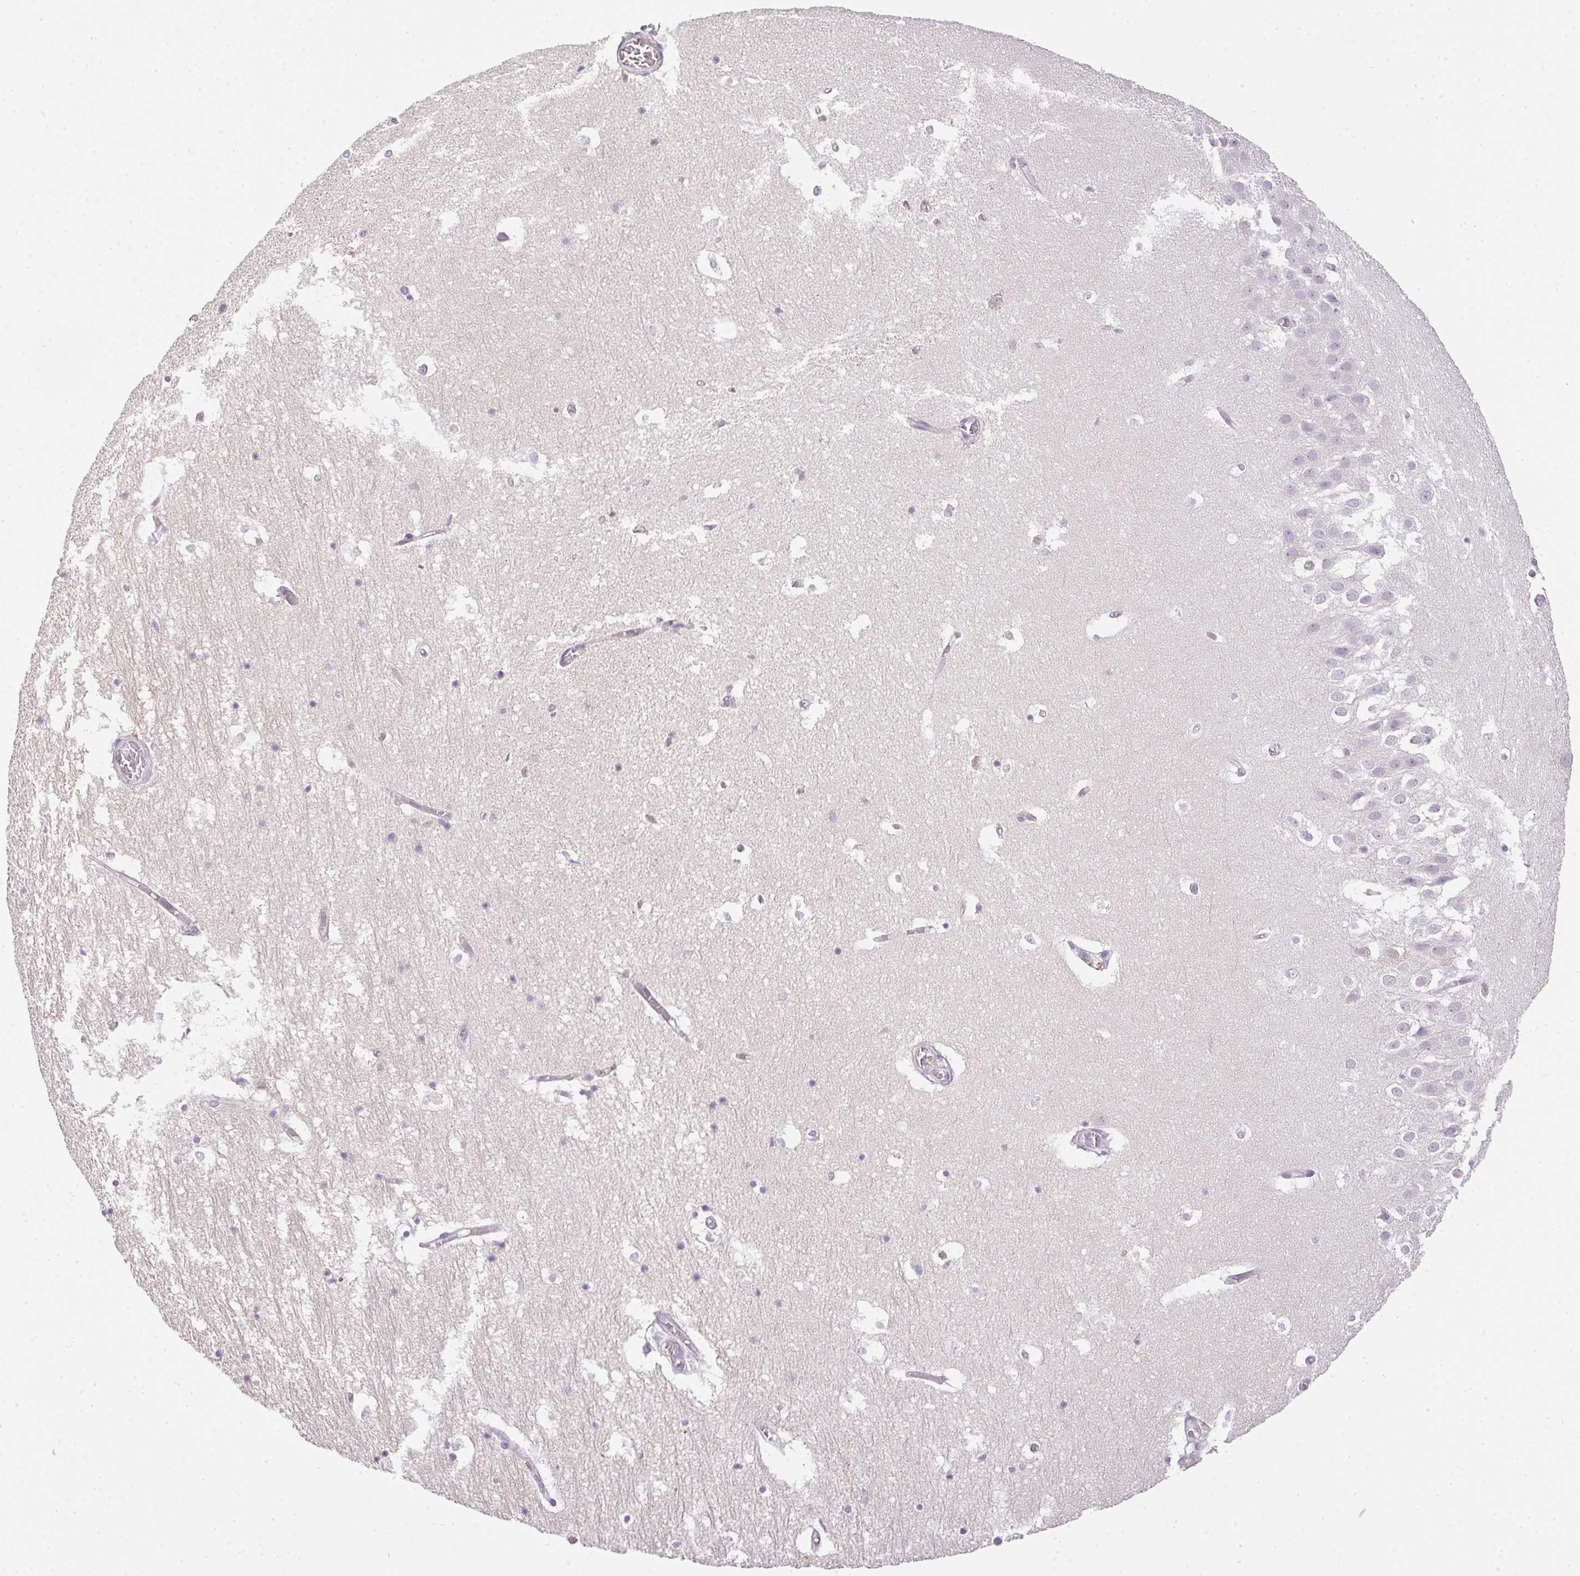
{"staining": {"intensity": "negative", "quantity": "none", "location": "none"}, "tissue": "hippocampus", "cell_type": "Glial cells", "image_type": "normal", "snomed": [{"axis": "morphology", "description": "Normal tissue, NOS"}, {"axis": "topography", "description": "Hippocampus"}], "caption": "Glial cells are negative for protein expression in benign human hippocampus. (IHC, brightfield microscopy, high magnification).", "gene": "RAX2", "patient": {"sex": "female", "age": 52}}